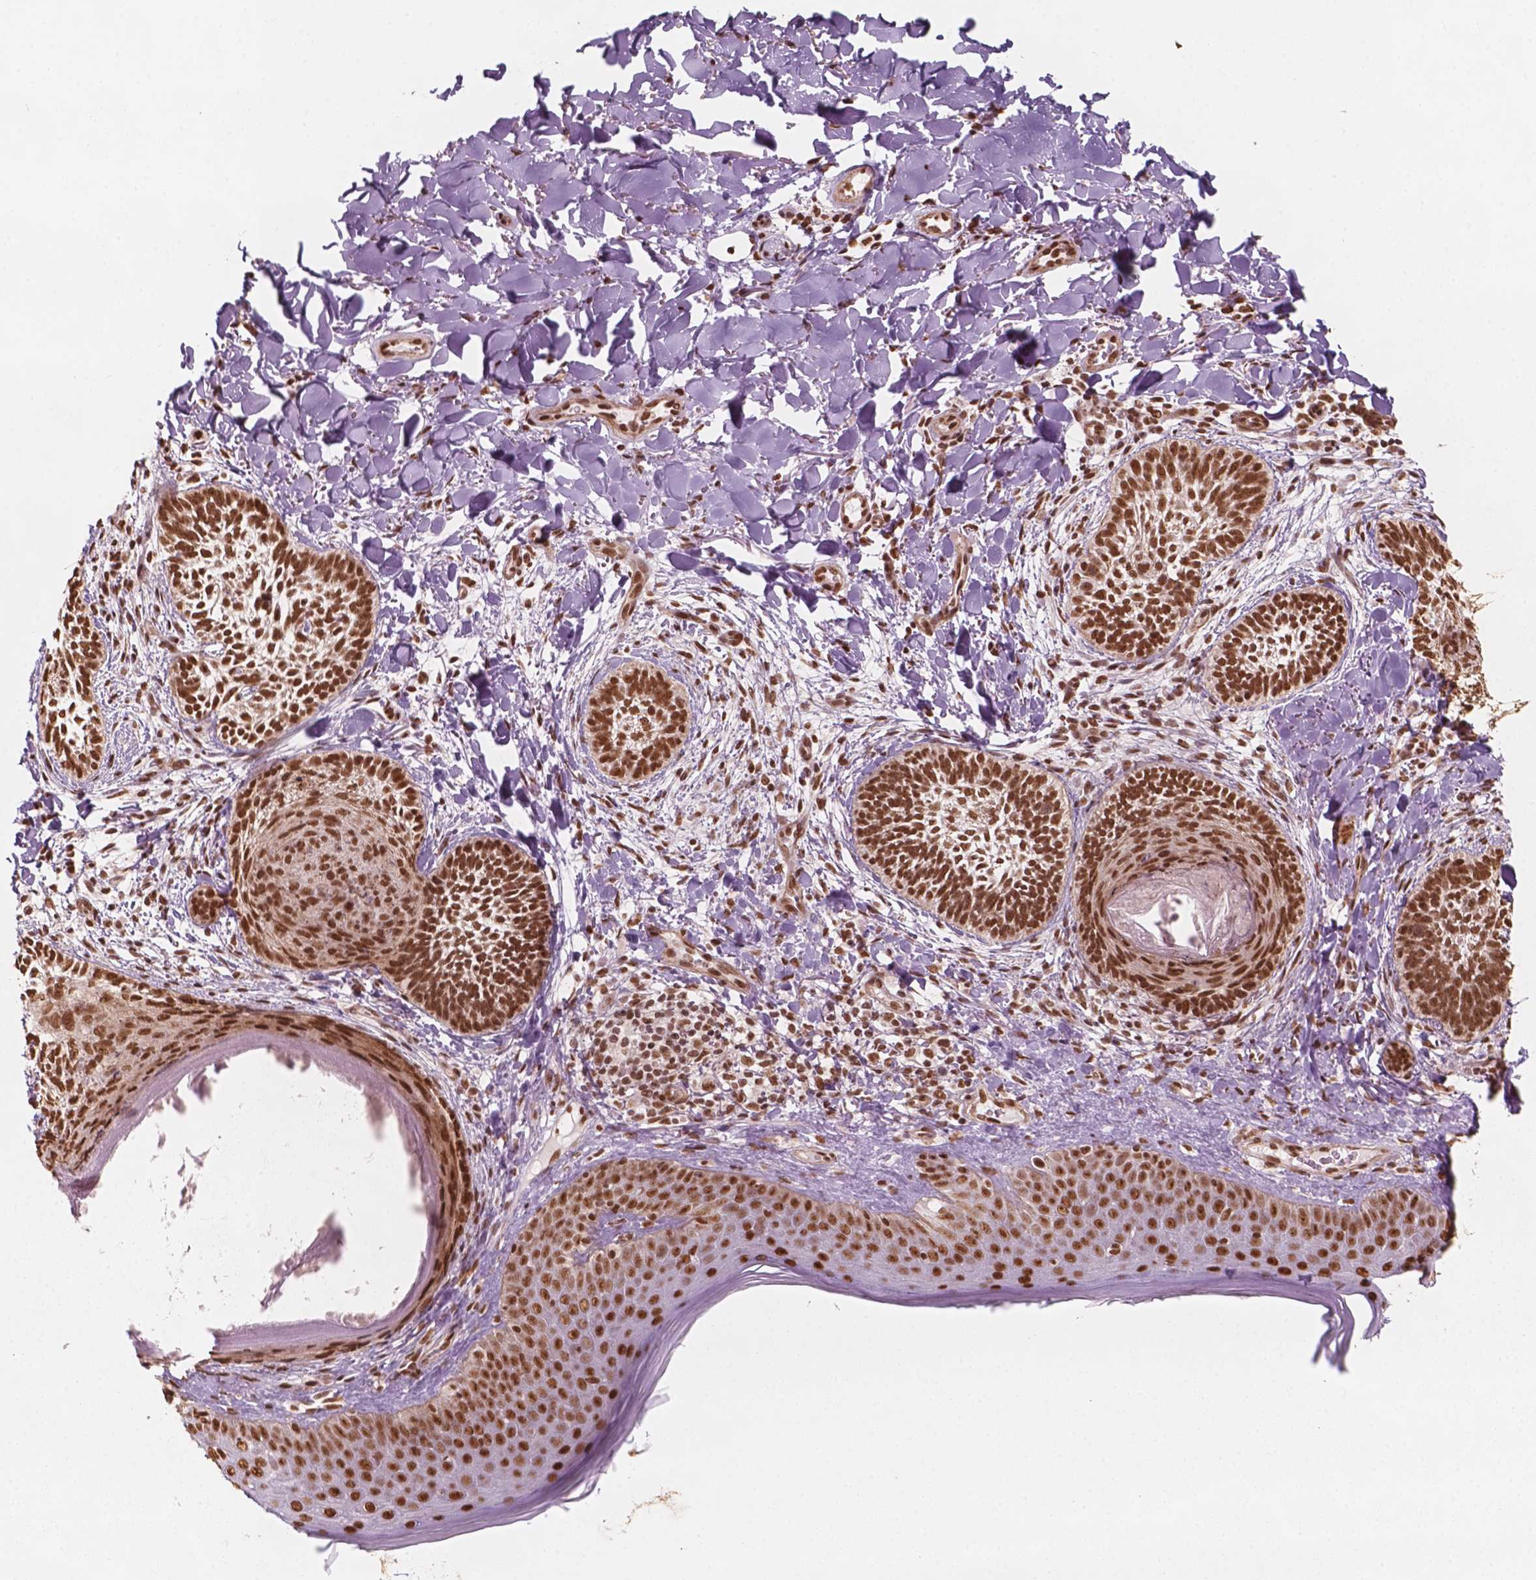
{"staining": {"intensity": "strong", "quantity": ">75%", "location": "nuclear"}, "tissue": "skin cancer", "cell_type": "Tumor cells", "image_type": "cancer", "snomed": [{"axis": "morphology", "description": "Normal tissue, NOS"}, {"axis": "morphology", "description": "Basal cell carcinoma"}, {"axis": "topography", "description": "Skin"}], "caption": "The histopathology image demonstrates staining of skin cancer (basal cell carcinoma), revealing strong nuclear protein positivity (brown color) within tumor cells.", "gene": "GTF3C5", "patient": {"sex": "male", "age": 46}}